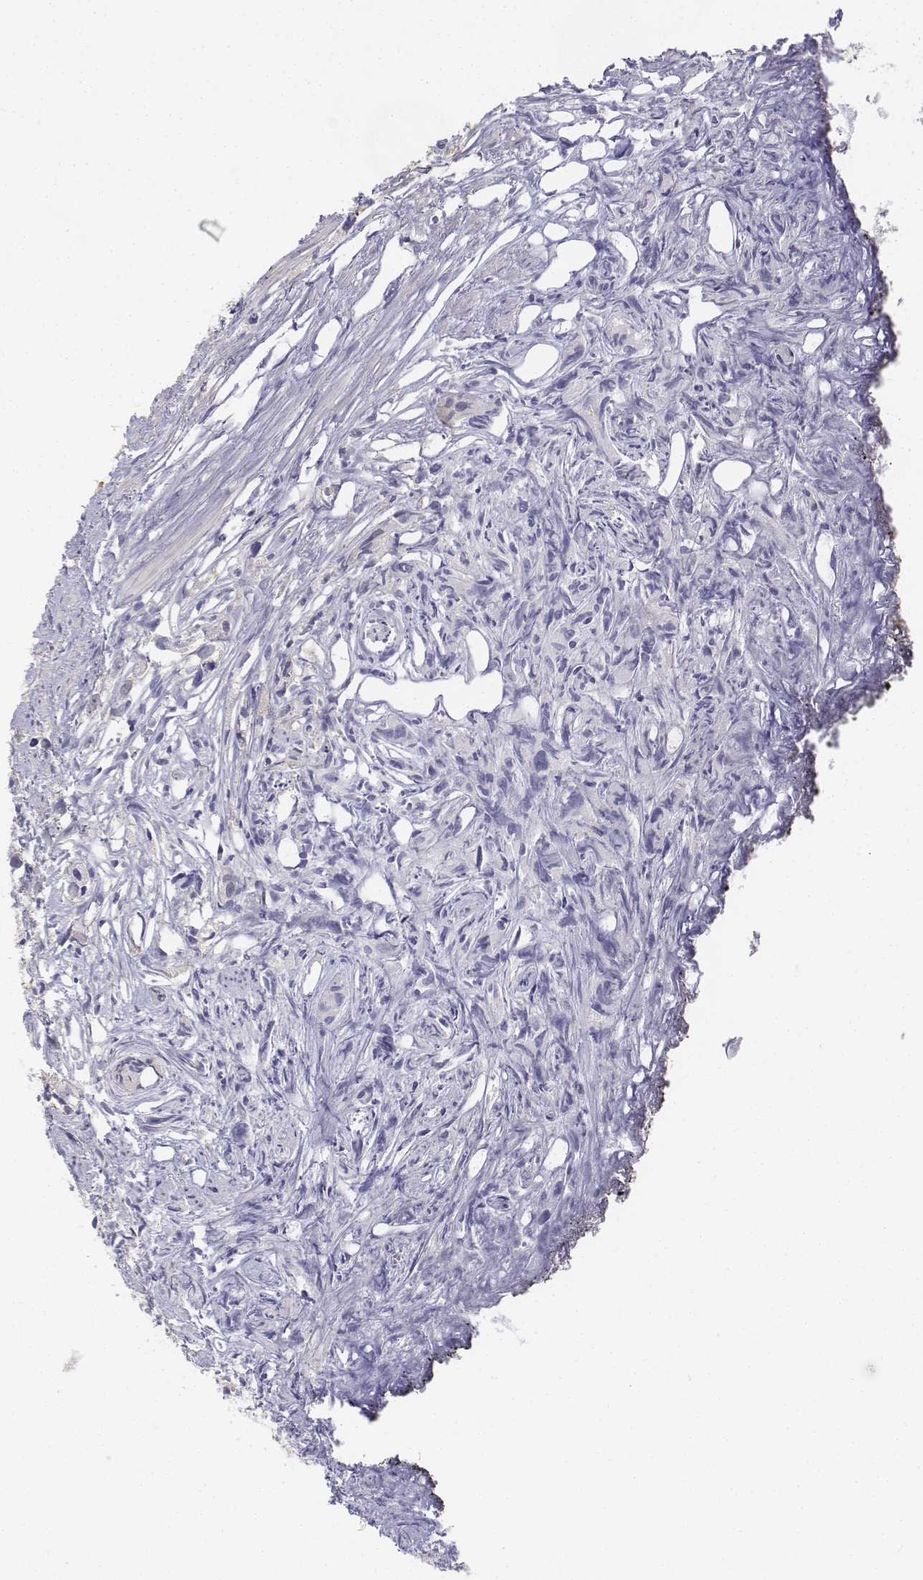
{"staining": {"intensity": "negative", "quantity": "none", "location": "none"}, "tissue": "prostate cancer", "cell_type": "Tumor cells", "image_type": "cancer", "snomed": [{"axis": "morphology", "description": "Adenocarcinoma, High grade"}, {"axis": "topography", "description": "Prostate"}], "caption": "Immunohistochemistry (IHC) of prostate cancer shows no expression in tumor cells.", "gene": "LGSN", "patient": {"sex": "male", "age": 68}}